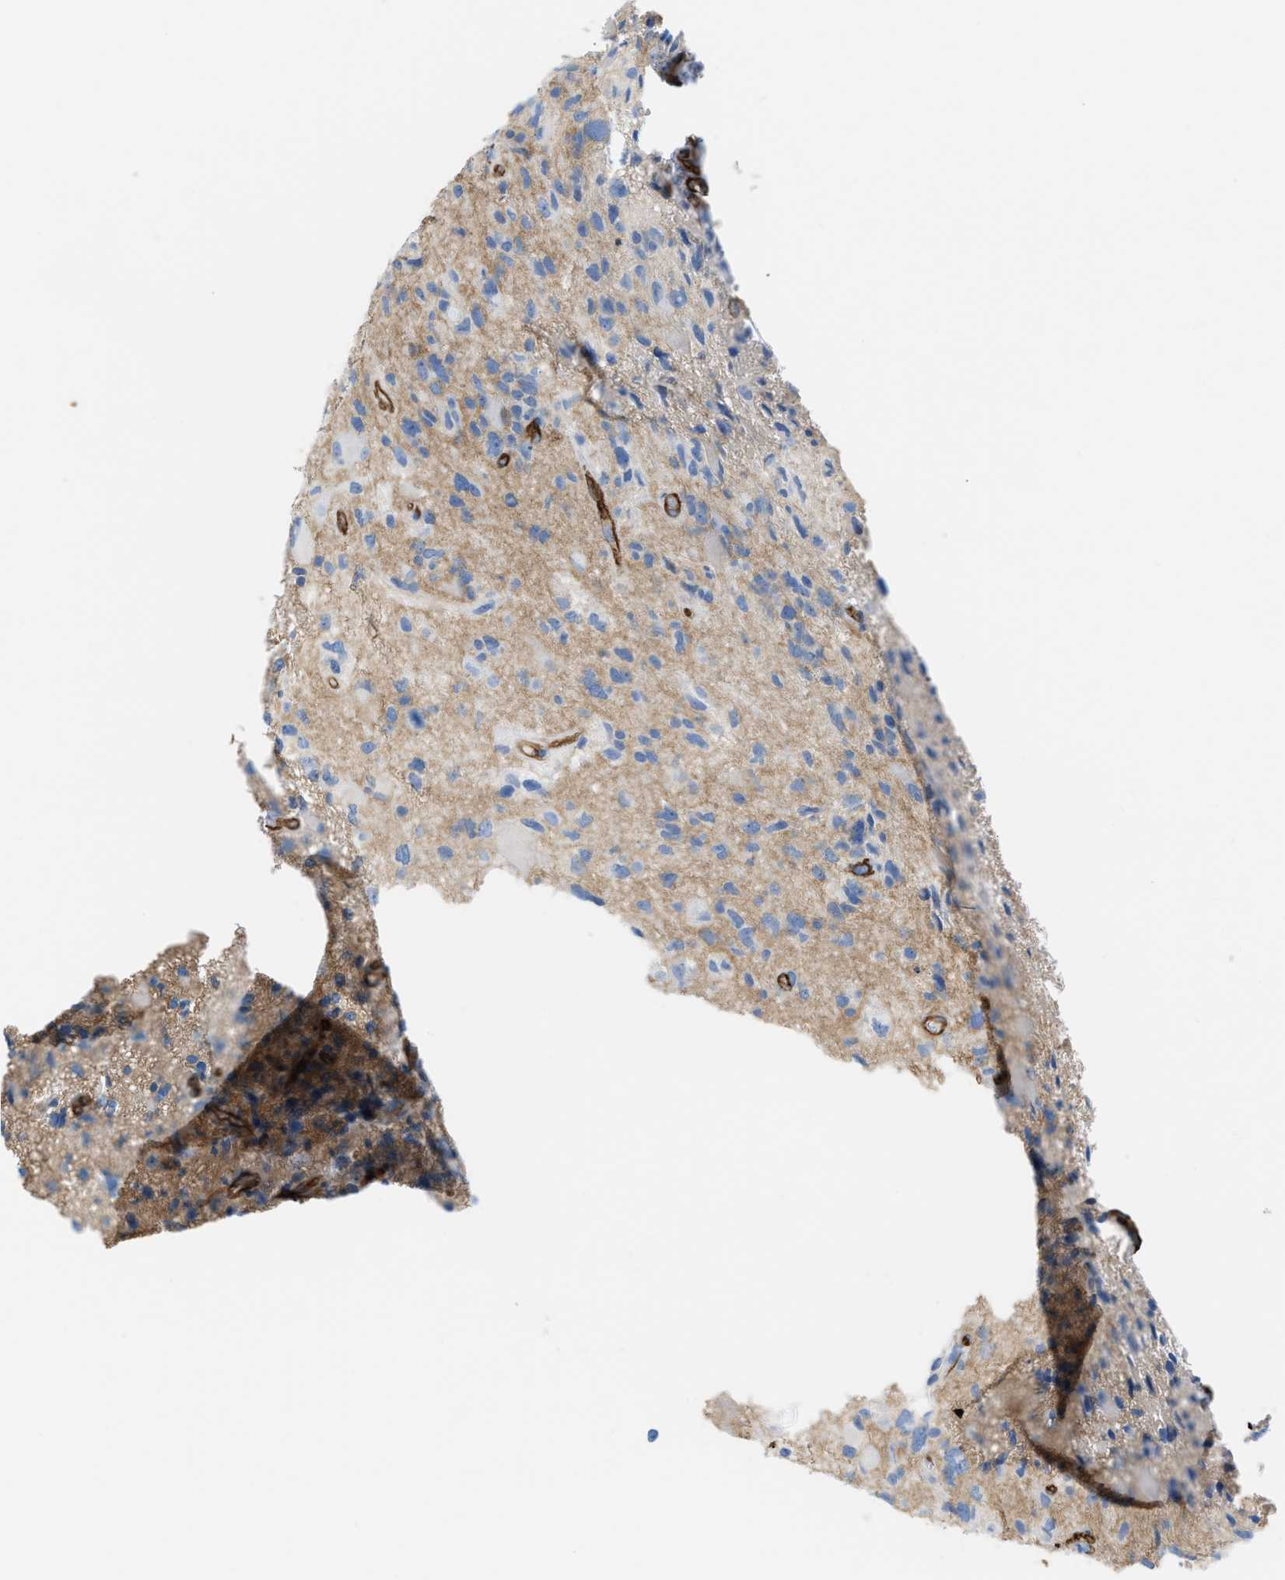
{"staining": {"intensity": "negative", "quantity": "none", "location": "none"}, "tissue": "glioma", "cell_type": "Tumor cells", "image_type": "cancer", "snomed": [{"axis": "morphology", "description": "Glioma, malignant, High grade"}, {"axis": "topography", "description": "Brain"}], "caption": "There is no significant expression in tumor cells of glioma.", "gene": "SLC3A2", "patient": {"sex": "male", "age": 33}}